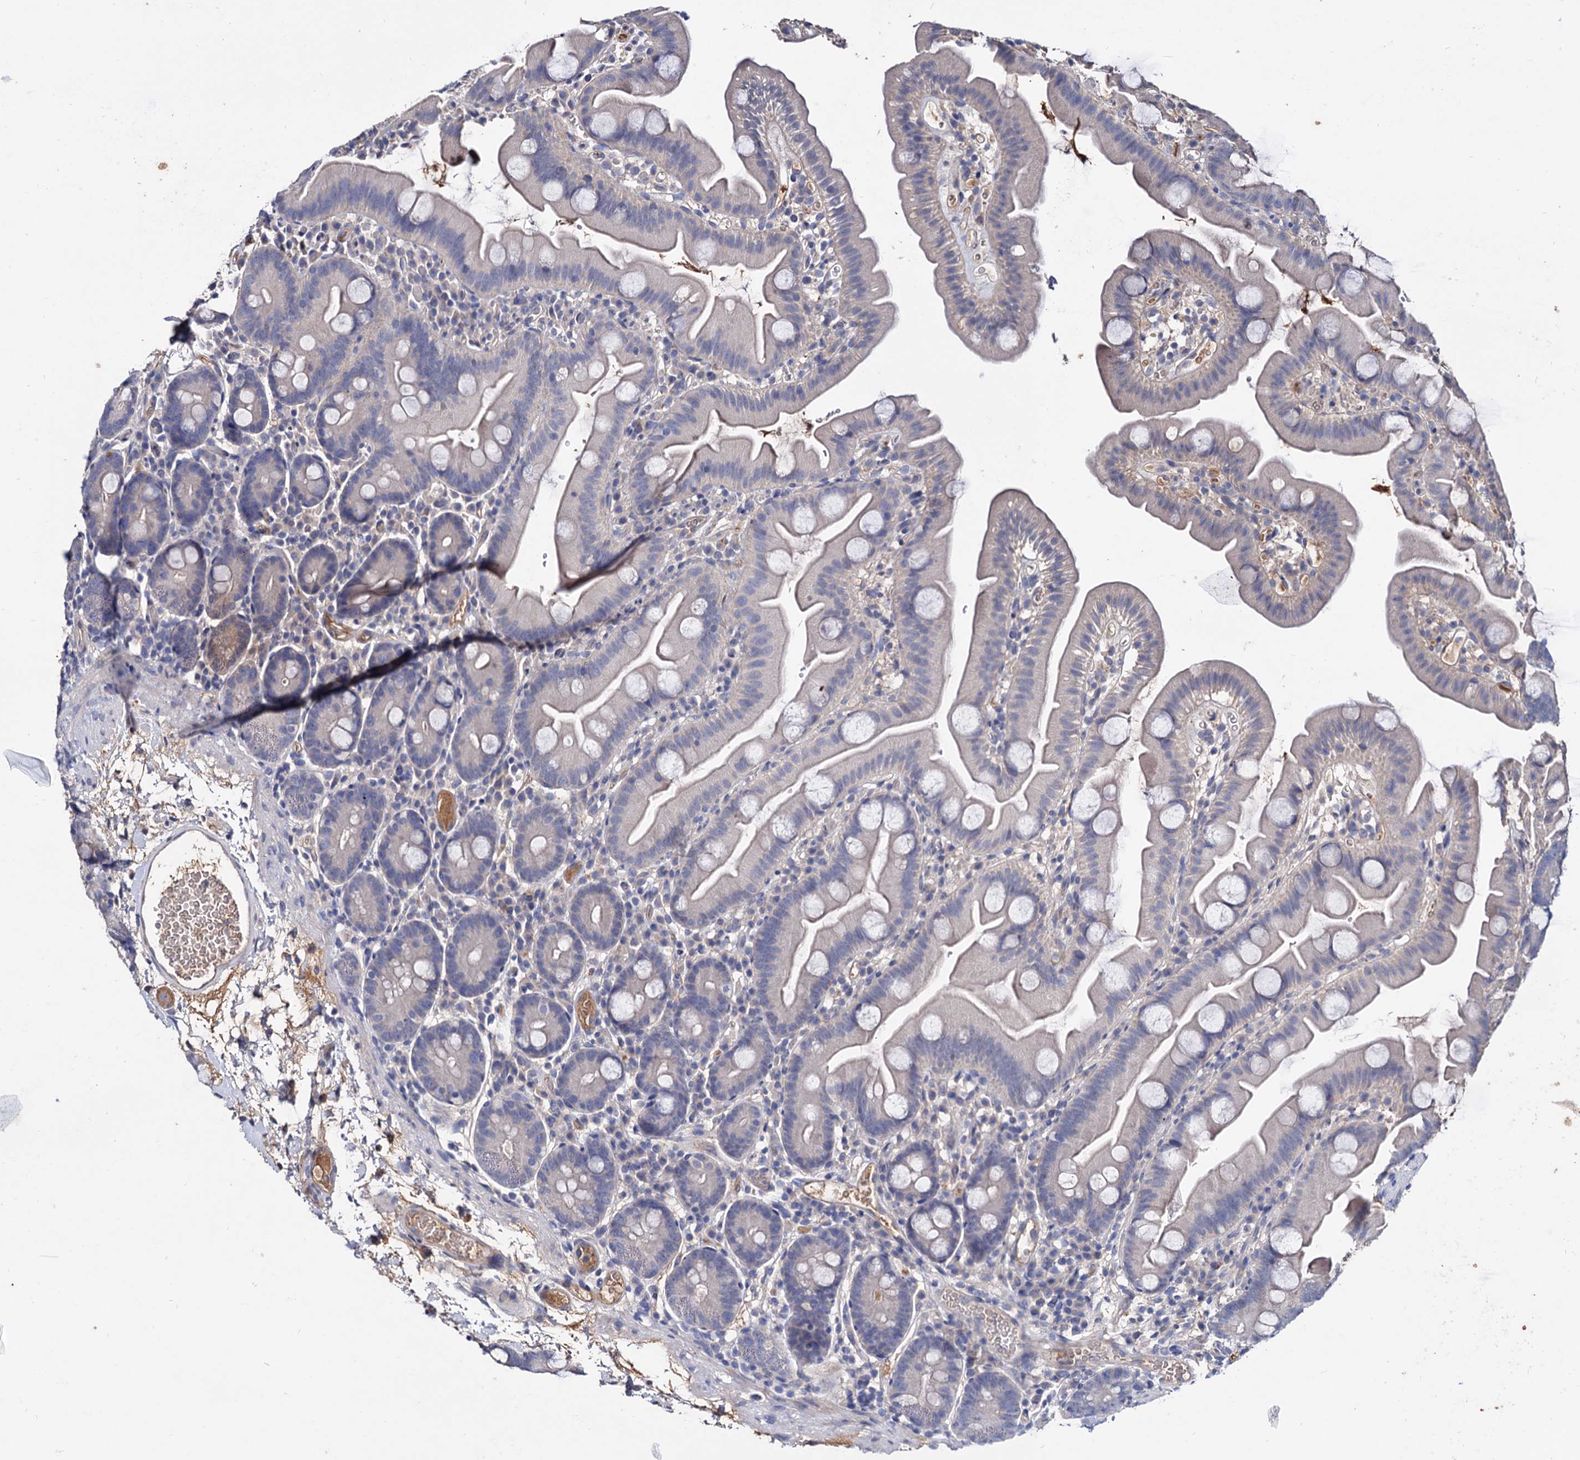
{"staining": {"intensity": "negative", "quantity": "none", "location": "none"}, "tissue": "small intestine", "cell_type": "Glandular cells", "image_type": "normal", "snomed": [{"axis": "morphology", "description": "Normal tissue, NOS"}, {"axis": "topography", "description": "Small intestine"}], "caption": "DAB immunohistochemical staining of normal small intestine exhibits no significant staining in glandular cells.", "gene": "NPAS4", "patient": {"sex": "female", "age": 68}}